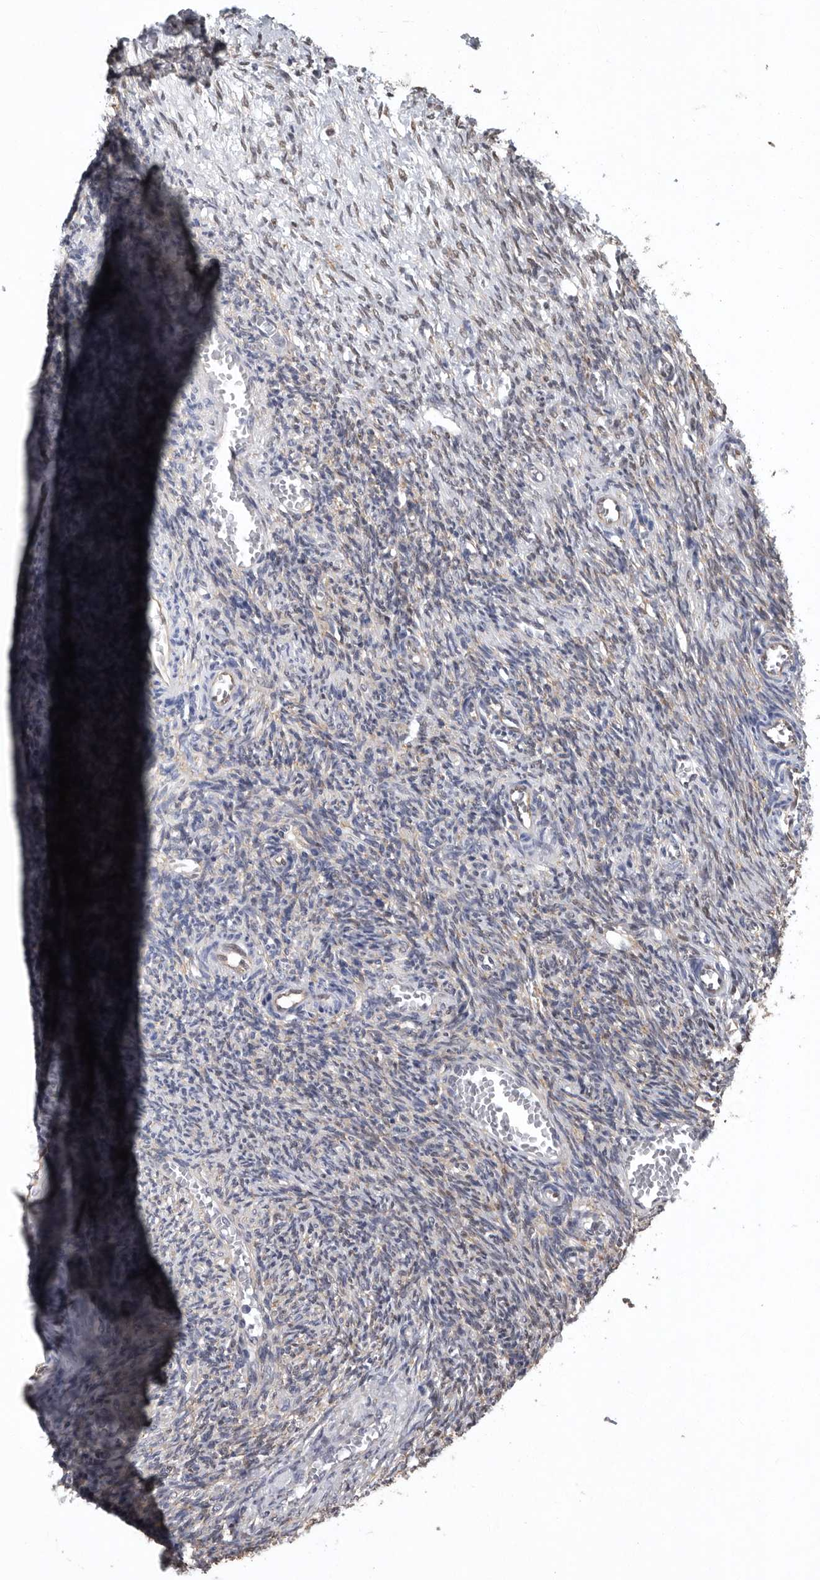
{"staining": {"intensity": "moderate", "quantity": "25%-75%", "location": "nuclear"}, "tissue": "ovary", "cell_type": "Ovarian stroma cells", "image_type": "normal", "snomed": [{"axis": "morphology", "description": "Normal tissue, NOS"}, {"axis": "topography", "description": "Ovary"}], "caption": "Ovarian stroma cells reveal medium levels of moderate nuclear staining in about 25%-75% of cells in normal ovary.", "gene": "PDCD4", "patient": {"sex": "female", "age": 27}}